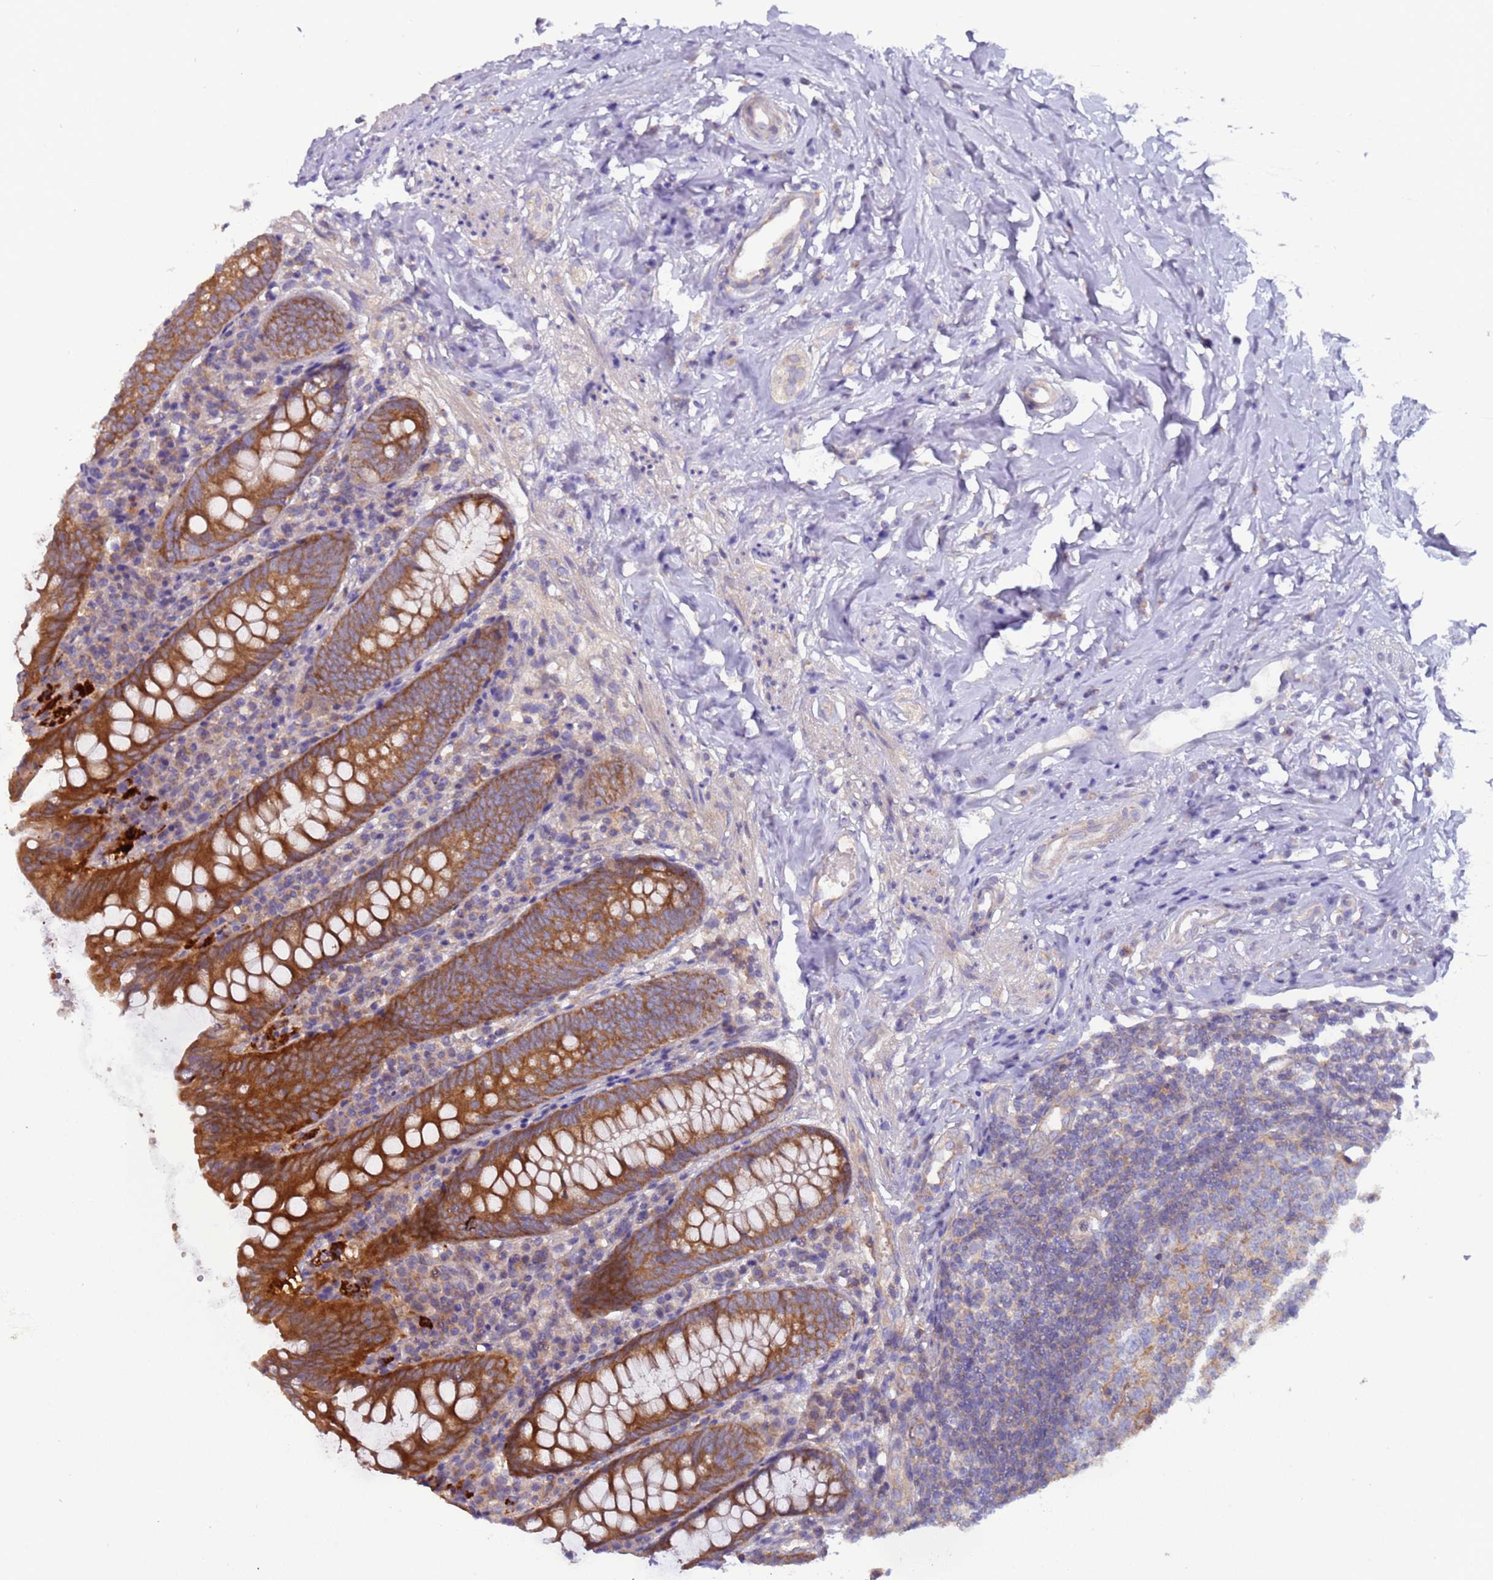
{"staining": {"intensity": "strong", "quantity": ">75%", "location": "cytoplasmic/membranous"}, "tissue": "appendix", "cell_type": "Glandular cells", "image_type": "normal", "snomed": [{"axis": "morphology", "description": "Normal tissue, NOS"}, {"axis": "topography", "description": "Appendix"}], "caption": "A photomicrograph showing strong cytoplasmic/membranous positivity in about >75% of glandular cells in unremarkable appendix, as visualized by brown immunohistochemical staining.", "gene": "UQCRQ", "patient": {"sex": "female", "age": 54}}